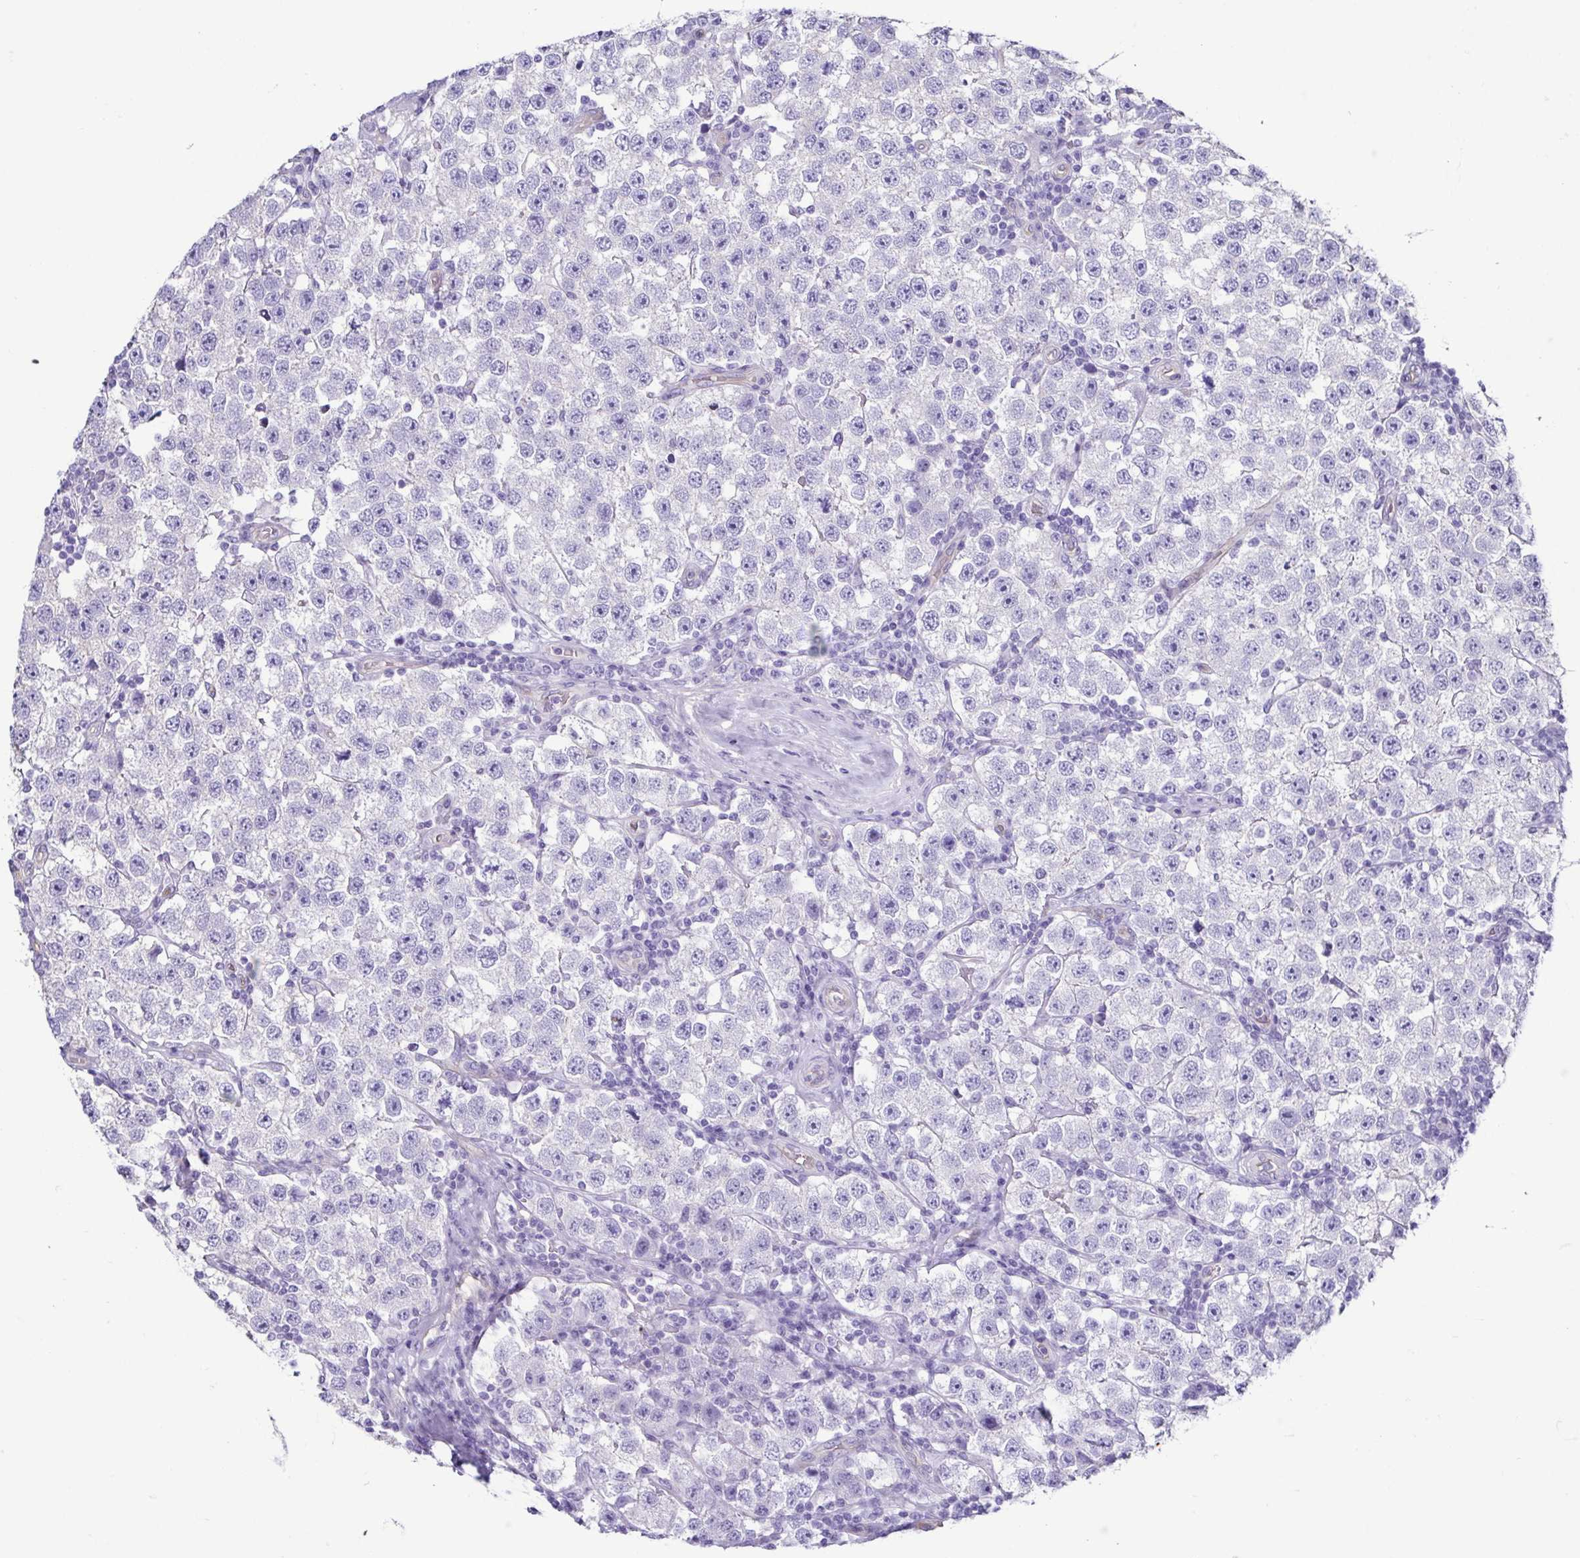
{"staining": {"intensity": "negative", "quantity": "none", "location": "none"}, "tissue": "testis cancer", "cell_type": "Tumor cells", "image_type": "cancer", "snomed": [{"axis": "morphology", "description": "Seminoma, NOS"}, {"axis": "topography", "description": "Testis"}], "caption": "The micrograph reveals no significant staining in tumor cells of testis cancer (seminoma).", "gene": "CASP14", "patient": {"sex": "male", "age": 34}}